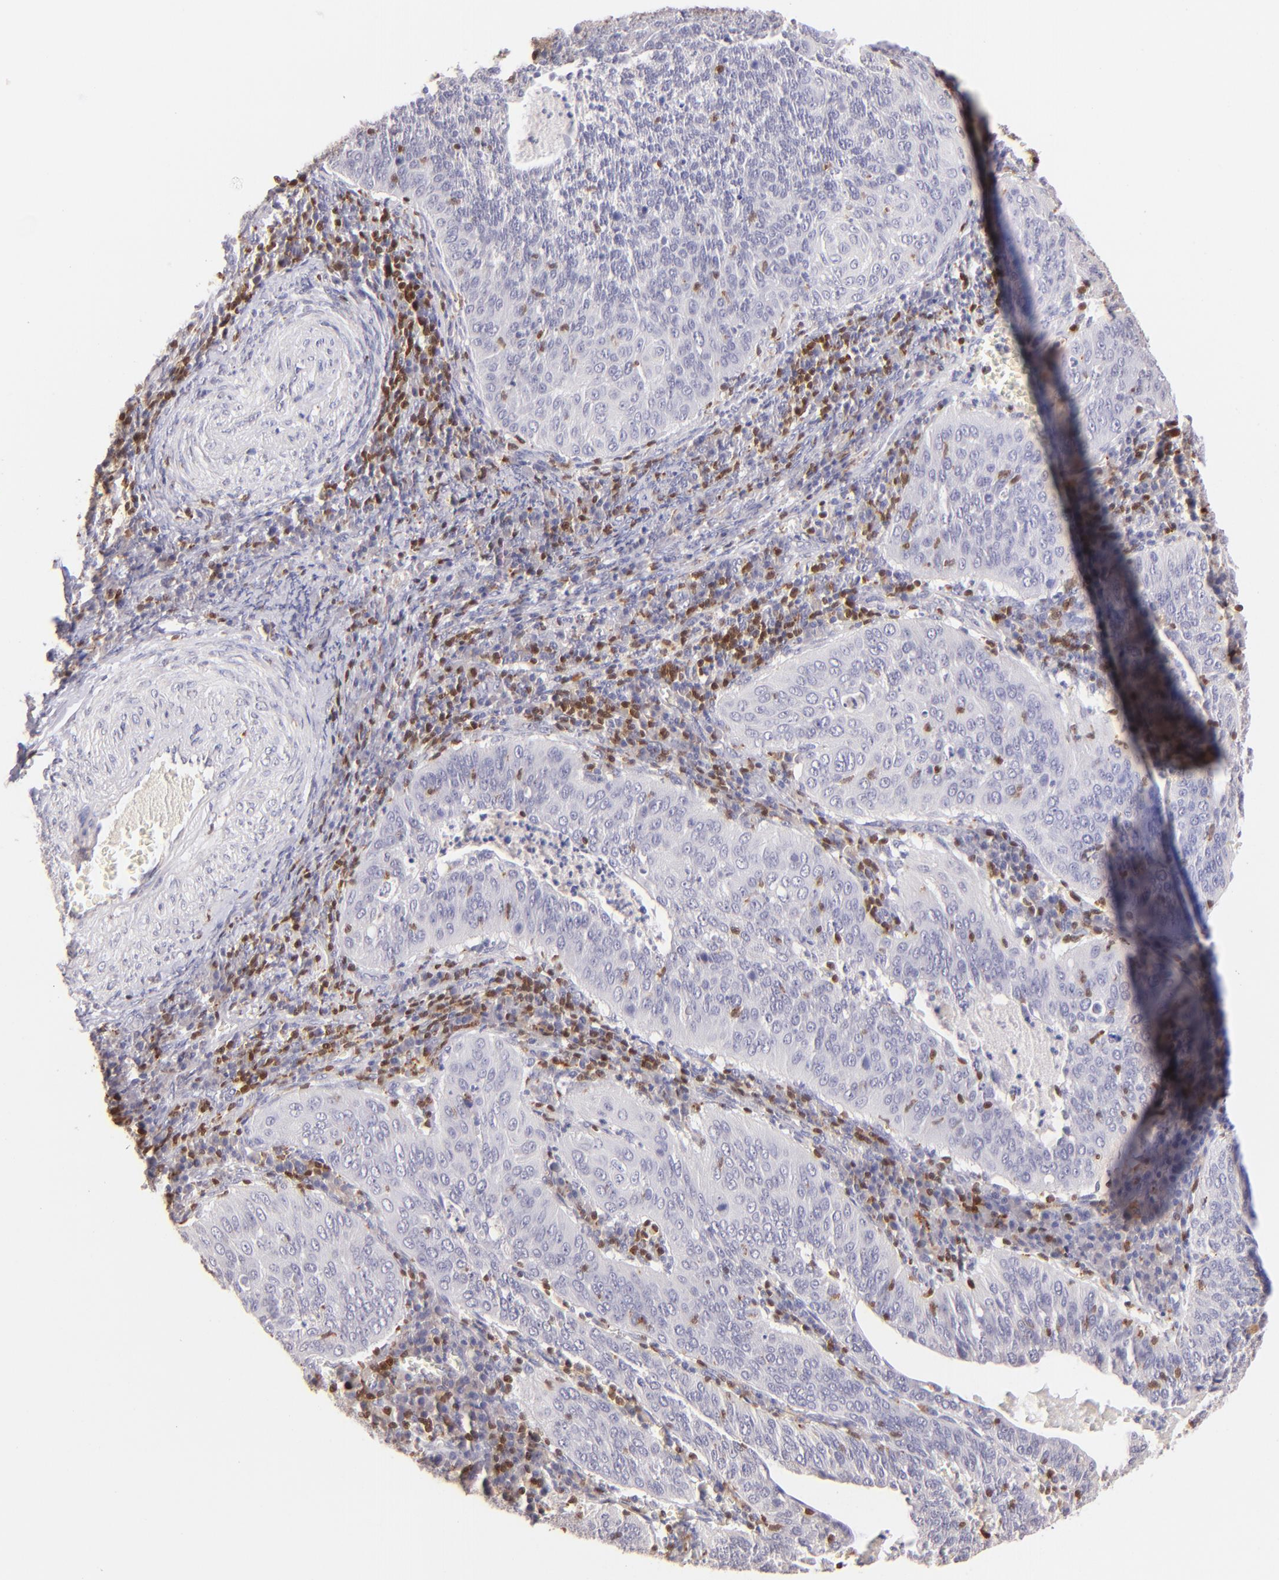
{"staining": {"intensity": "negative", "quantity": "none", "location": "none"}, "tissue": "cervical cancer", "cell_type": "Tumor cells", "image_type": "cancer", "snomed": [{"axis": "morphology", "description": "Squamous cell carcinoma, NOS"}, {"axis": "topography", "description": "Cervix"}], "caption": "Tumor cells show no significant protein positivity in cervical cancer (squamous cell carcinoma).", "gene": "ZAP70", "patient": {"sex": "female", "age": 39}}